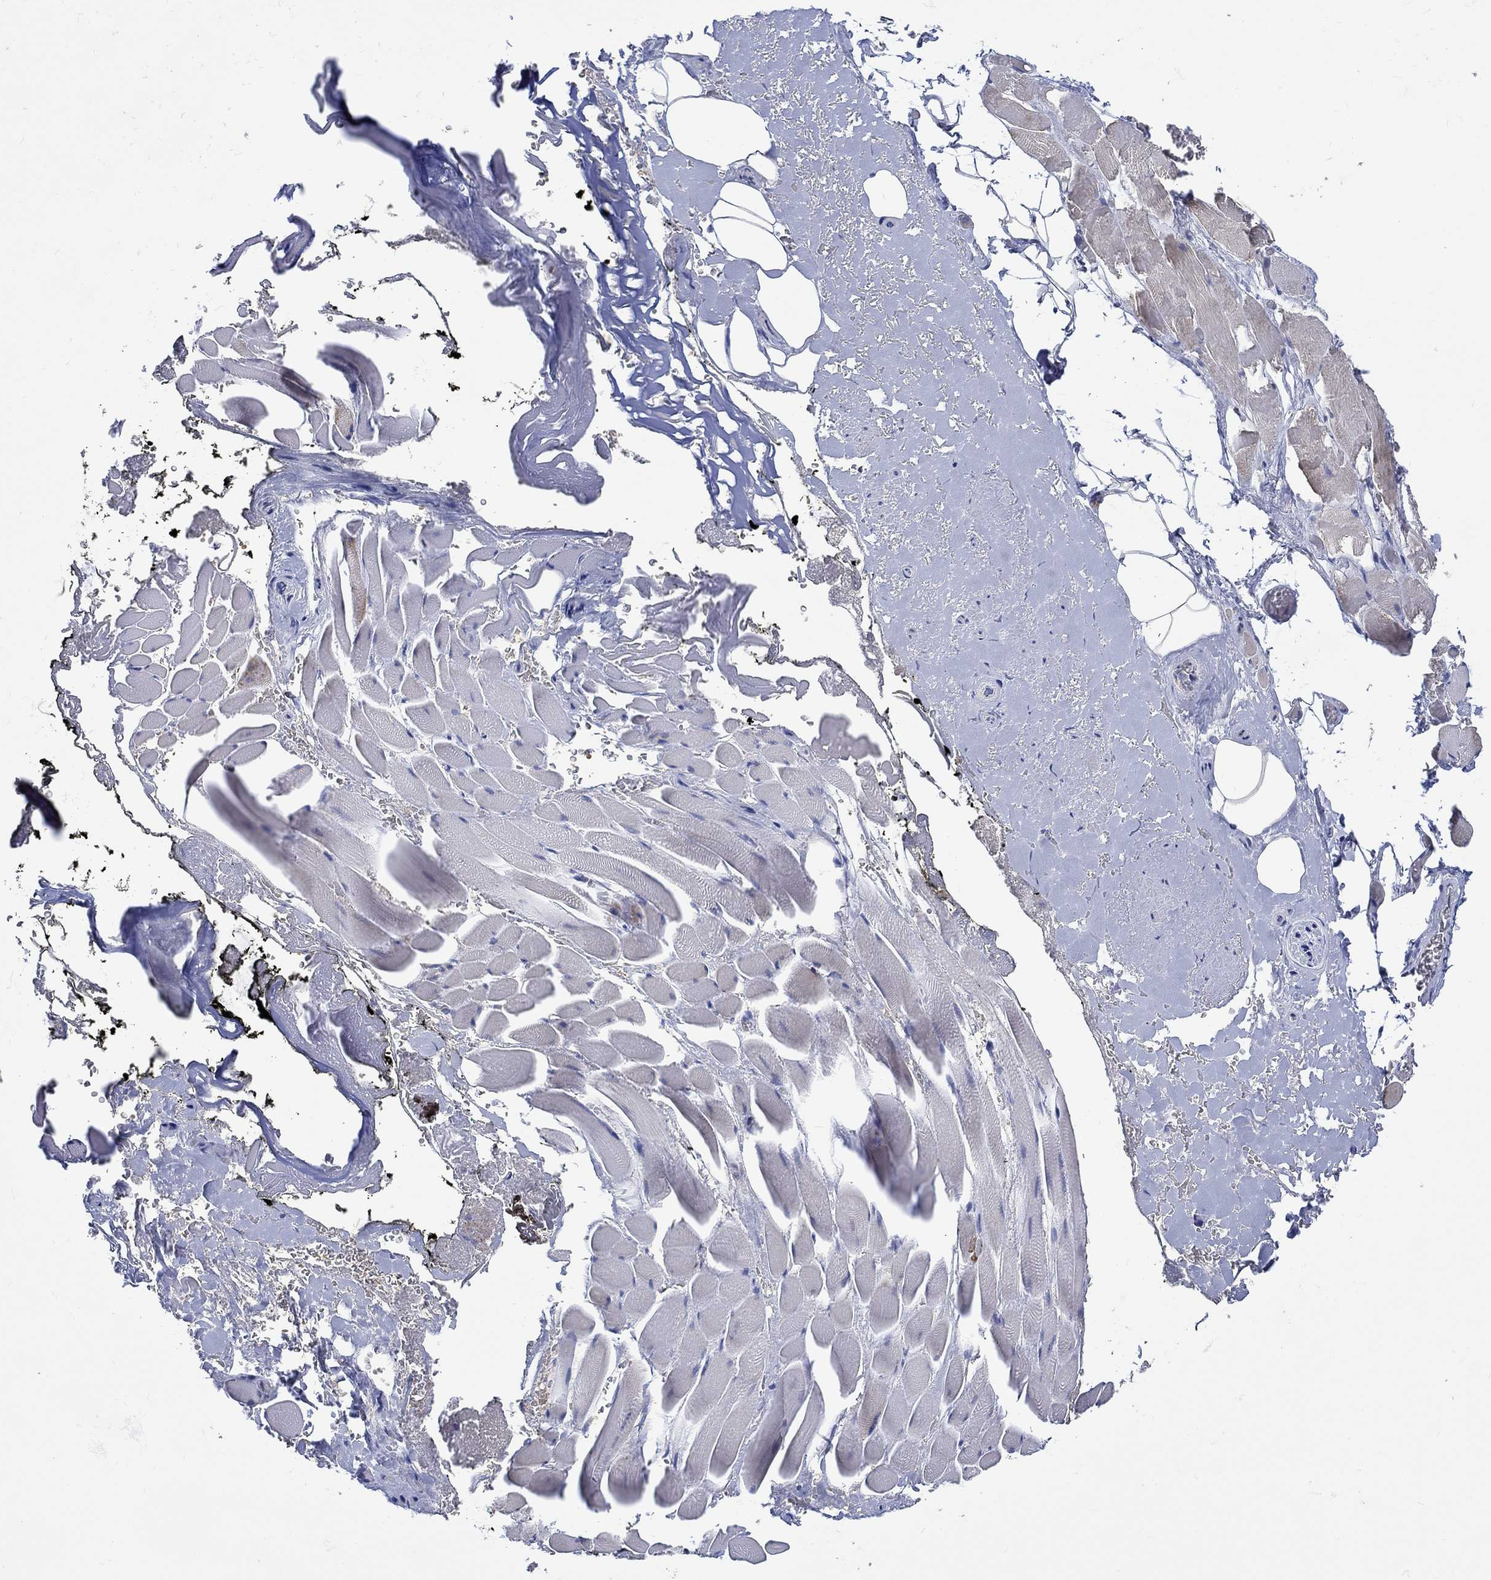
{"staining": {"intensity": "negative", "quantity": "none", "location": "none"}, "tissue": "adipose tissue", "cell_type": "Adipocytes", "image_type": "normal", "snomed": [{"axis": "morphology", "description": "Normal tissue, NOS"}, {"axis": "topography", "description": "Anal"}, {"axis": "topography", "description": "Peripheral nerve tissue"}], "caption": "IHC image of unremarkable human adipose tissue stained for a protein (brown), which displays no expression in adipocytes. (IHC, brightfield microscopy, high magnification).", "gene": "WASF1", "patient": {"sex": "male", "age": 53}}